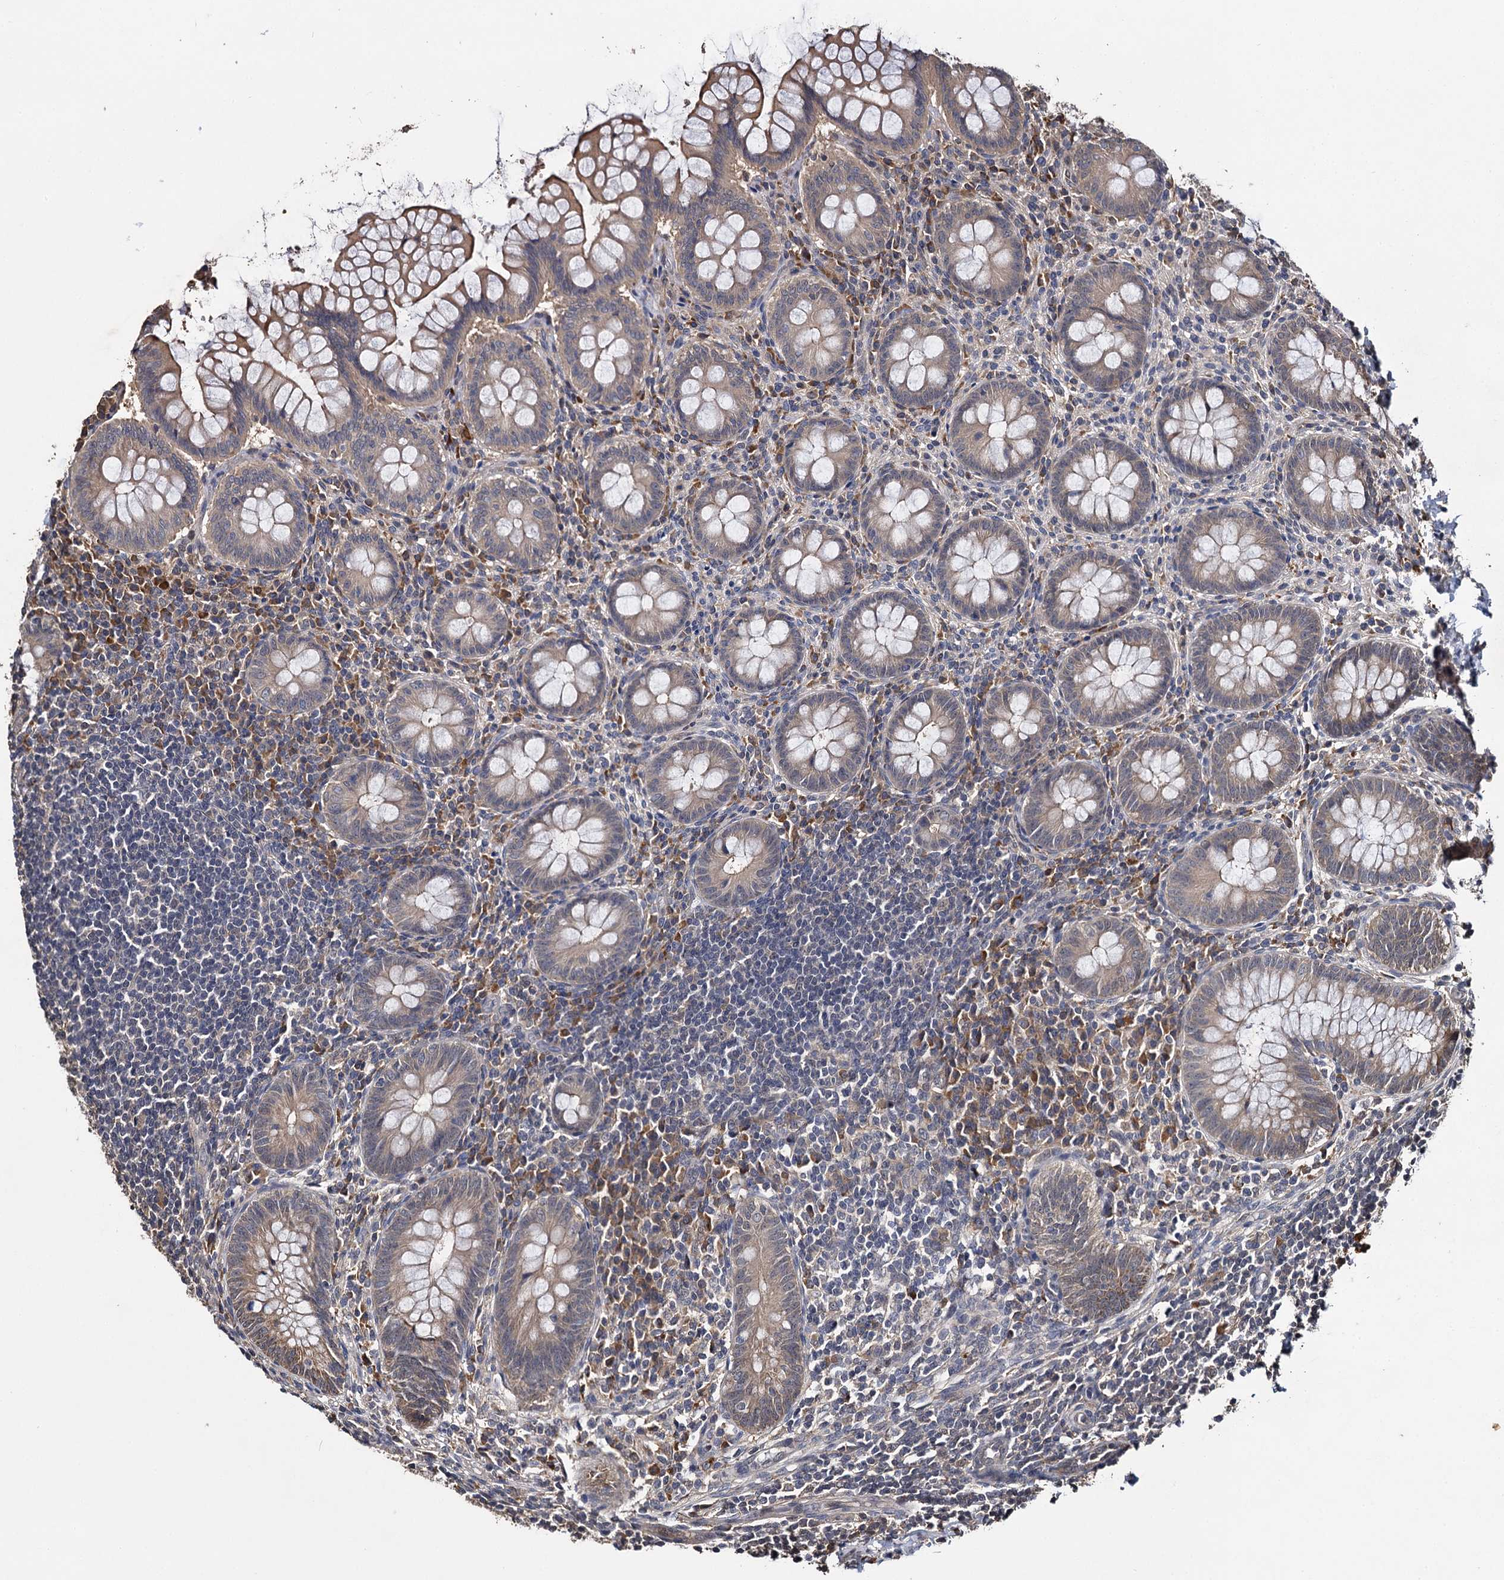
{"staining": {"intensity": "moderate", "quantity": "25%-75%", "location": "cytoplasmic/membranous"}, "tissue": "appendix", "cell_type": "Glandular cells", "image_type": "normal", "snomed": [{"axis": "morphology", "description": "Normal tissue, NOS"}, {"axis": "topography", "description": "Appendix"}], "caption": "An immunohistochemistry photomicrograph of normal tissue is shown. Protein staining in brown highlights moderate cytoplasmic/membranous positivity in appendix within glandular cells. (DAB IHC, brown staining for protein, blue staining for nuclei).", "gene": "SLC46A3", "patient": {"sex": "female", "age": 33}}